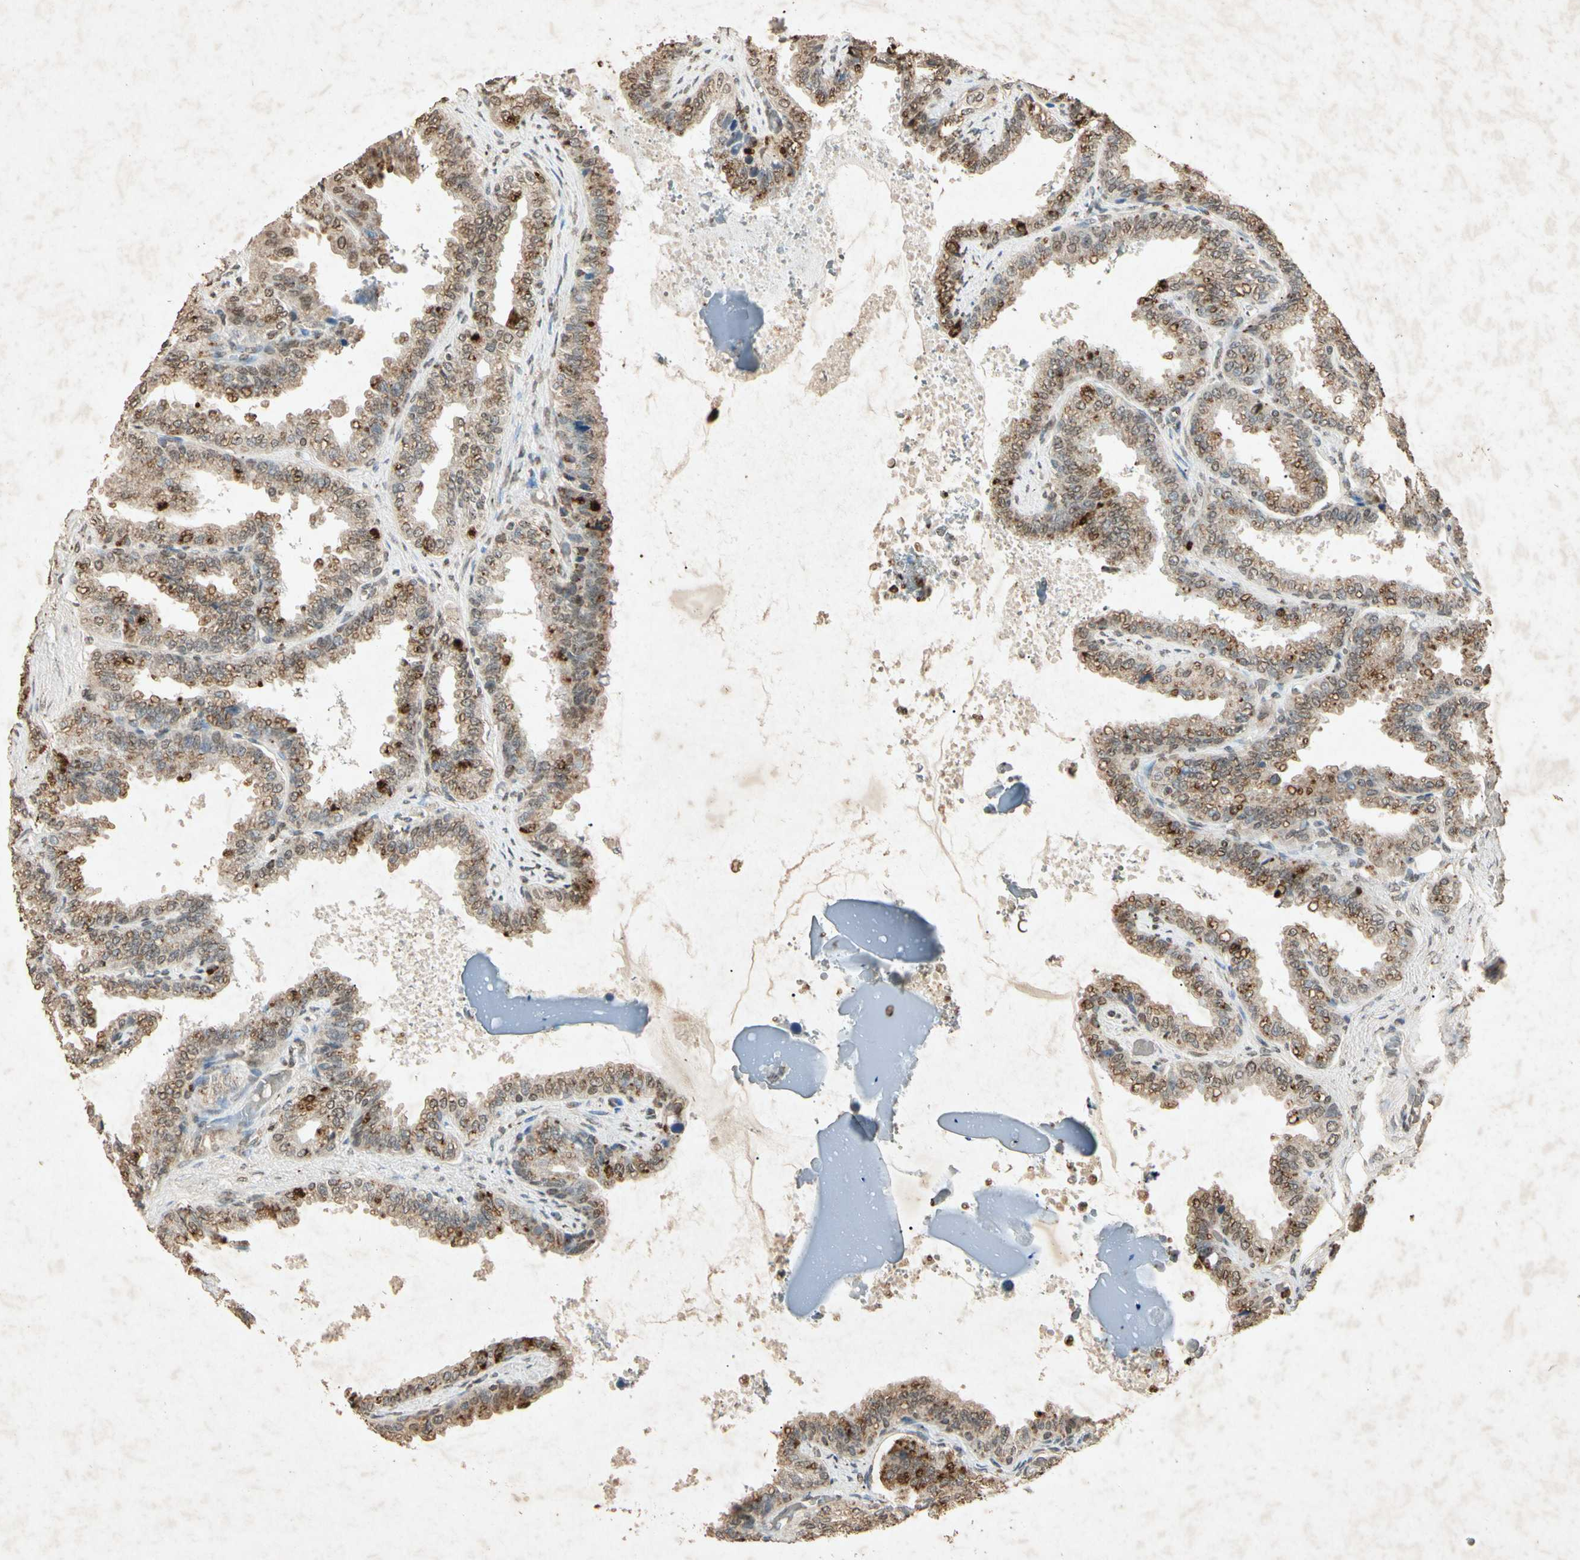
{"staining": {"intensity": "weak", "quantity": ">75%", "location": "cytoplasmic/membranous,nuclear"}, "tissue": "seminal vesicle", "cell_type": "Glandular cells", "image_type": "normal", "snomed": [{"axis": "morphology", "description": "Normal tissue, NOS"}, {"axis": "topography", "description": "Seminal veicle"}], "caption": "Seminal vesicle stained with IHC exhibits weak cytoplasmic/membranous,nuclear staining in approximately >75% of glandular cells. Nuclei are stained in blue.", "gene": "MSRB1", "patient": {"sex": "male", "age": 46}}